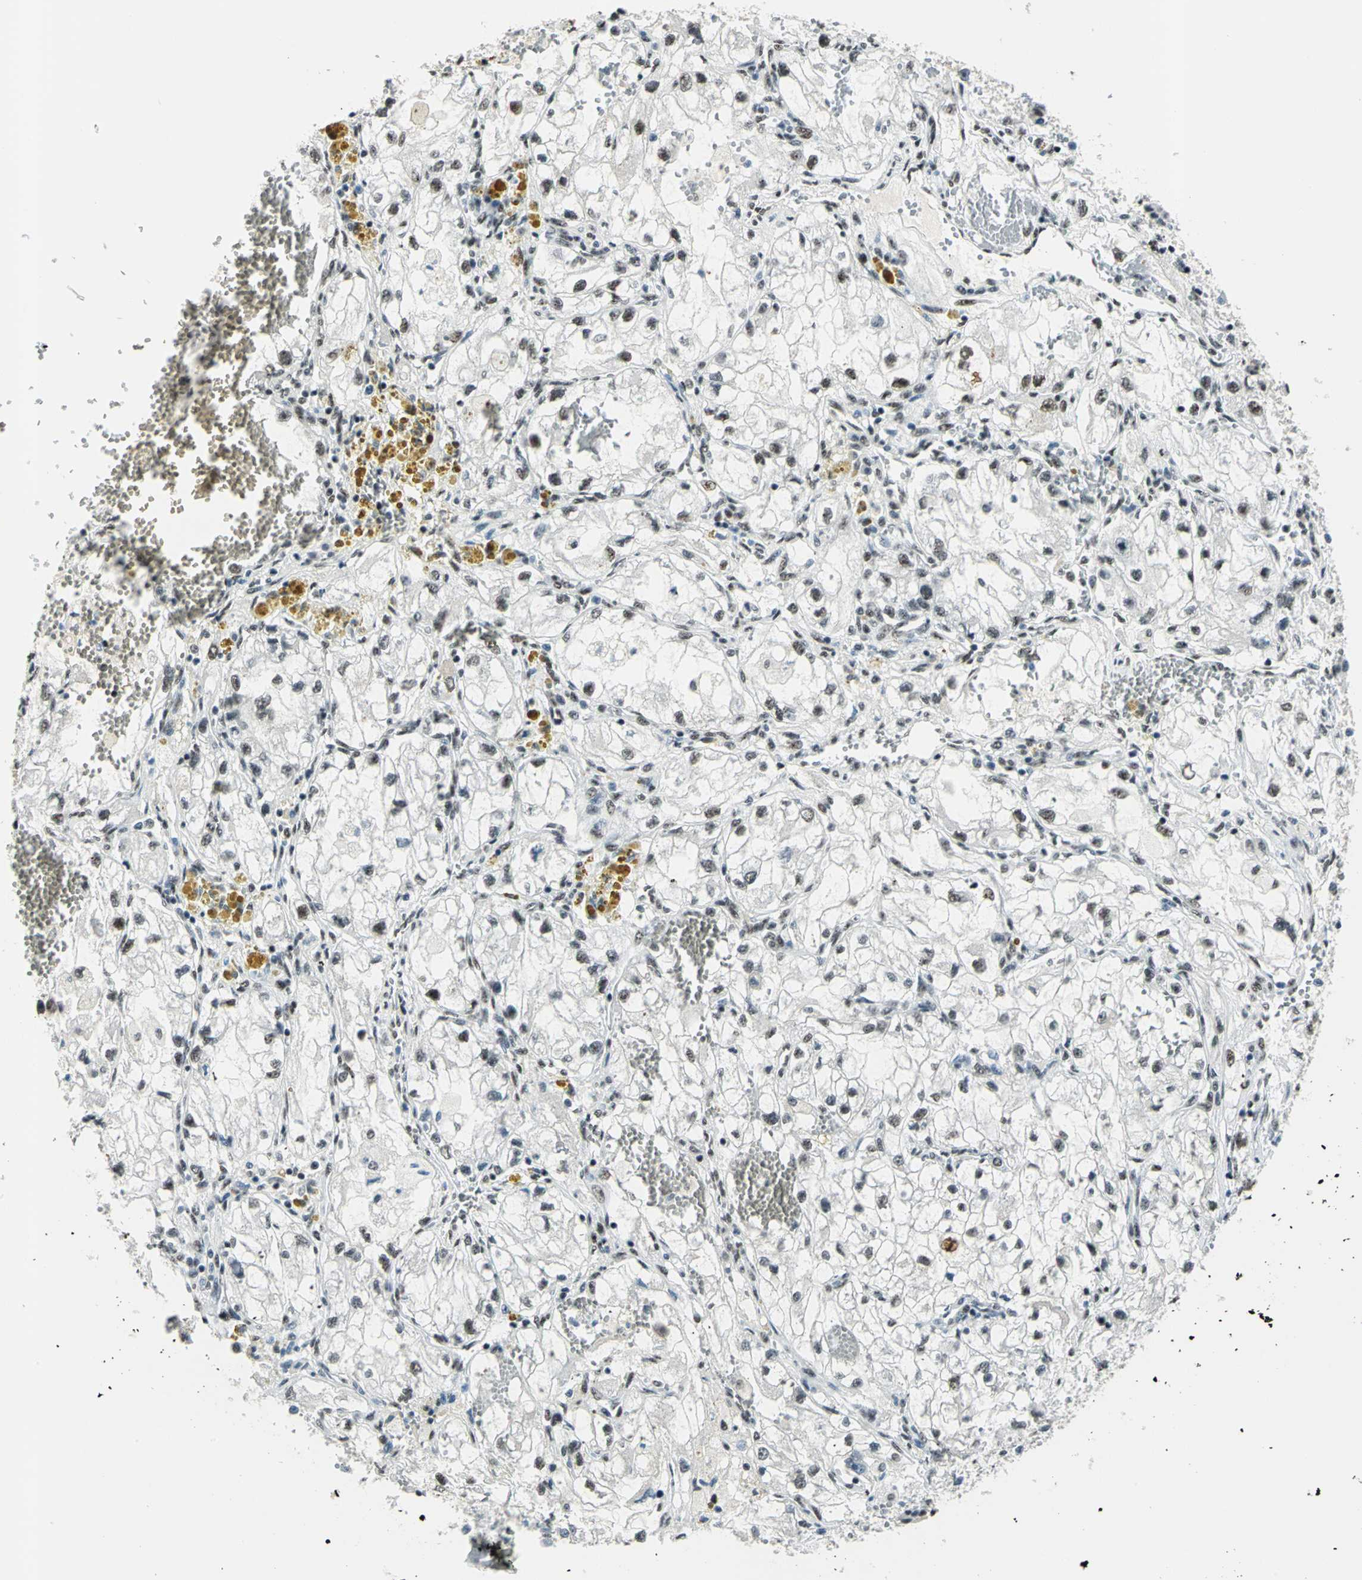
{"staining": {"intensity": "moderate", "quantity": ">75%", "location": "nuclear"}, "tissue": "renal cancer", "cell_type": "Tumor cells", "image_type": "cancer", "snomed": [{"axis": "morphology", "description": "Adenocarcinoma, NOS"}, {"axis": "topography", "description": "Kidney"}], "caption": "Tumor cells display moderate nuclear expression in about >75% of cells in adenocarcinoma (renal). (Brightfield microscopy of DAB IHC at high magnification).", "gene": "KAT6B", "patient": {"sex": "female", "age": 70}}